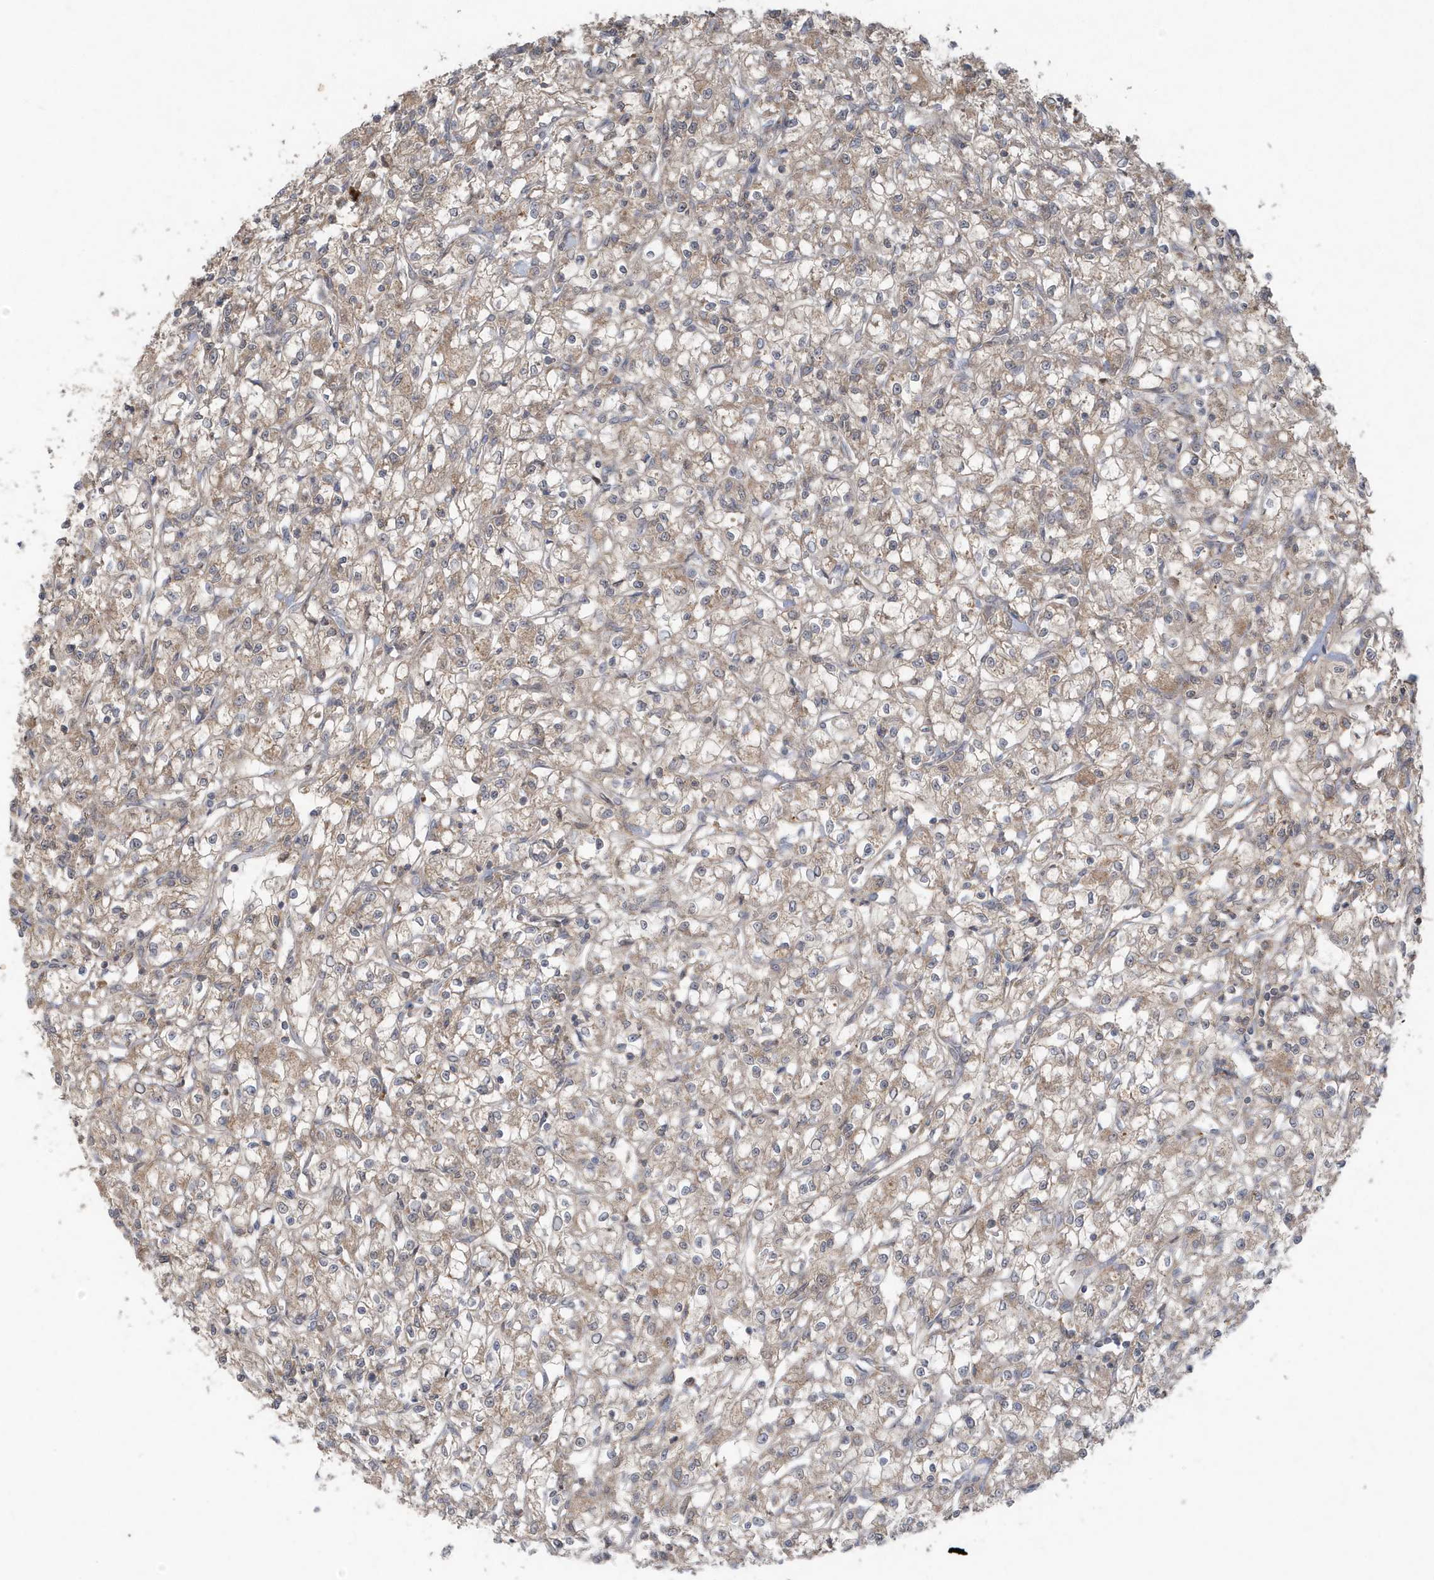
{"staining": {"intensity": "moderate", "quantity": ">75%", "location": "cytoplasmic/membranous"}, "tissue": "renal cancer", "cell_type": "Tumor cells", "image_type": "cancer", "snomed": [{"axis": "morphology", "description": "Adenocarcinoma, NOS"}, {"axis": "topography", "description": "Kidney"}], "caption": "Tumor cells display medium levels of moderate cytoplasmic/membranous staining in approximately >75% of cells in renal cancer.", "gene": "C1RL", "patient": {"sex": "female", "age": 59}}